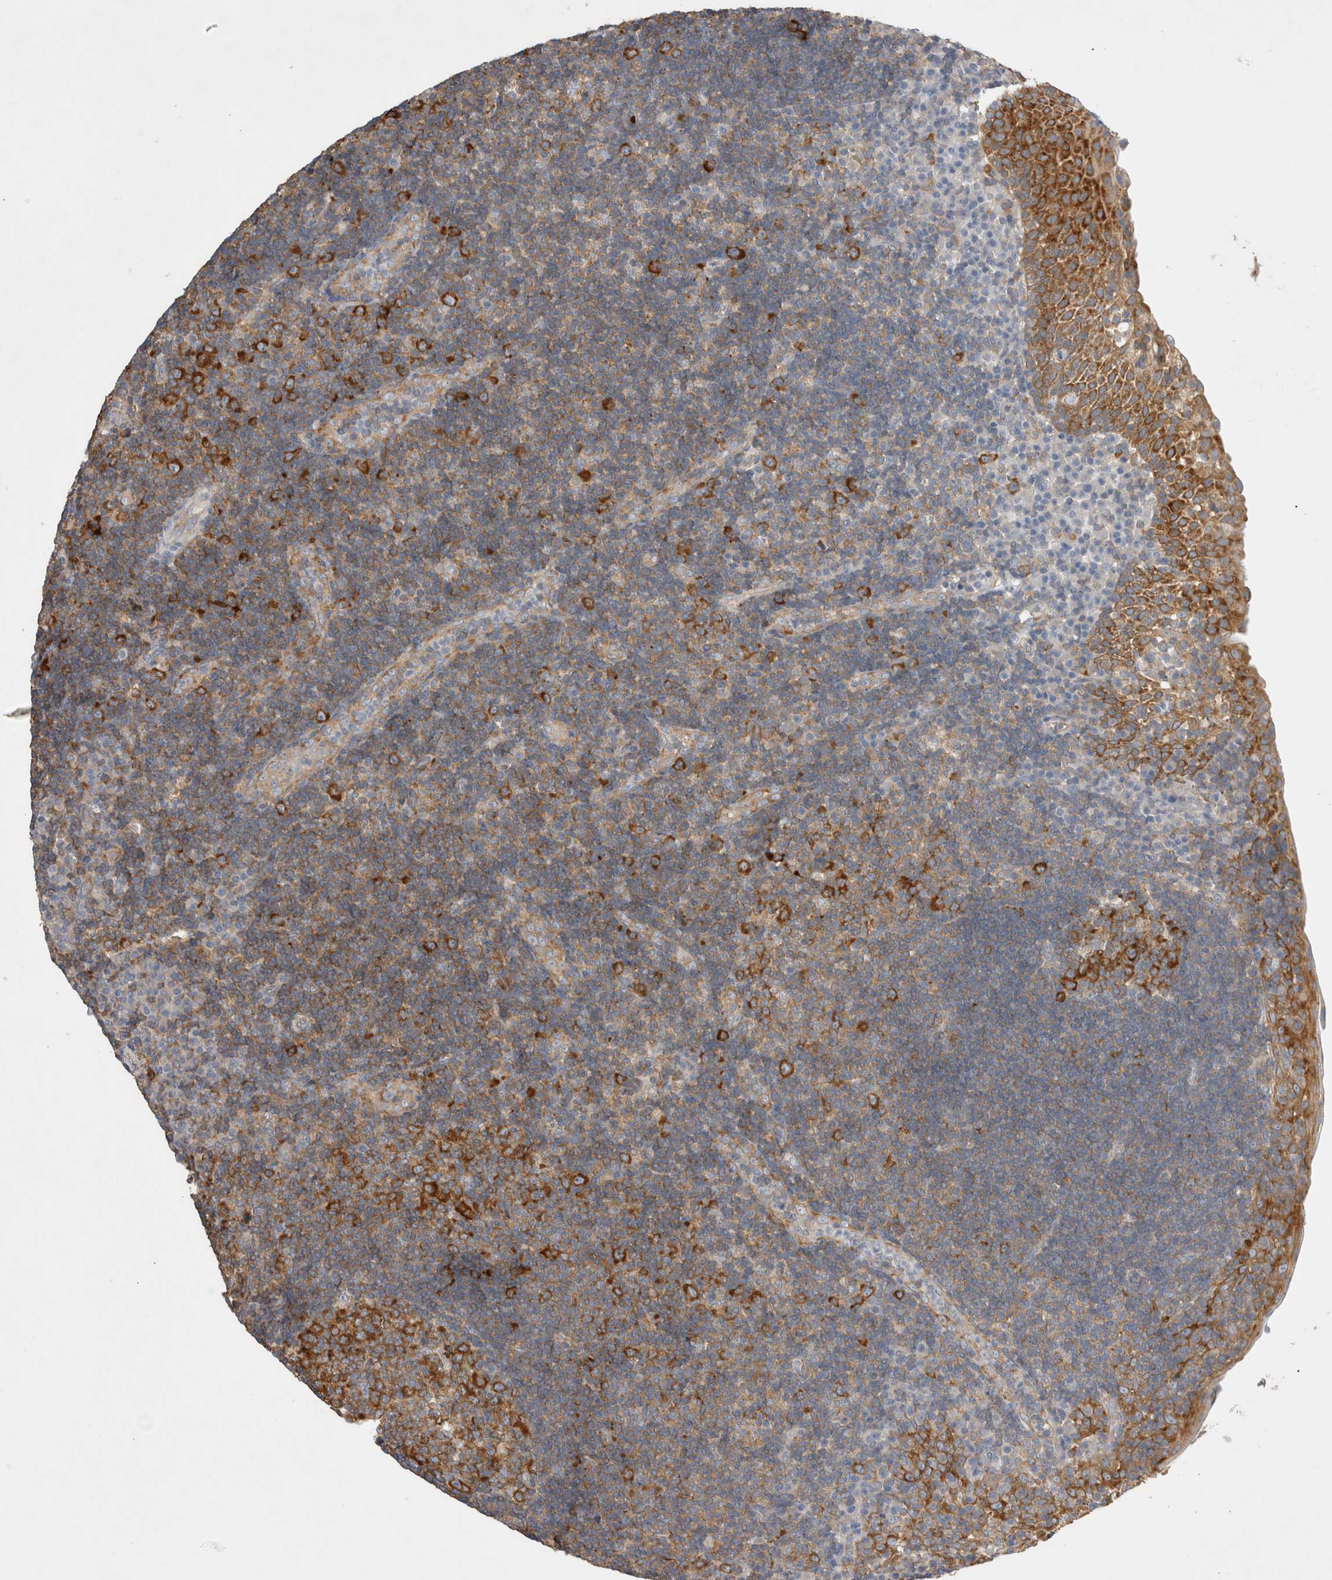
{"staining": {"intensity": "strong", "quantity": ">75%", "location": "cytoplasmic/membranous"}, "tissue": "tonsil", "cell_type": "Germinal center cells", "image_type": "normal", "snomed": [{"axis": "morphology", "description": "Normal tissue, NOS"}, {"axis": "topography", "description": "Tonsil"}], "caption": "Germinal center cells display high levels of strong cytoplasmic/membranous expression in approximately >75% of cells in benign tonsil. (Stains: DAB in brown, nuclei in blue, Microscopy: brightfield microscopy at high magnification).", "gene": "ZNF23", "patient": {"sex": "female", "age": 40}}